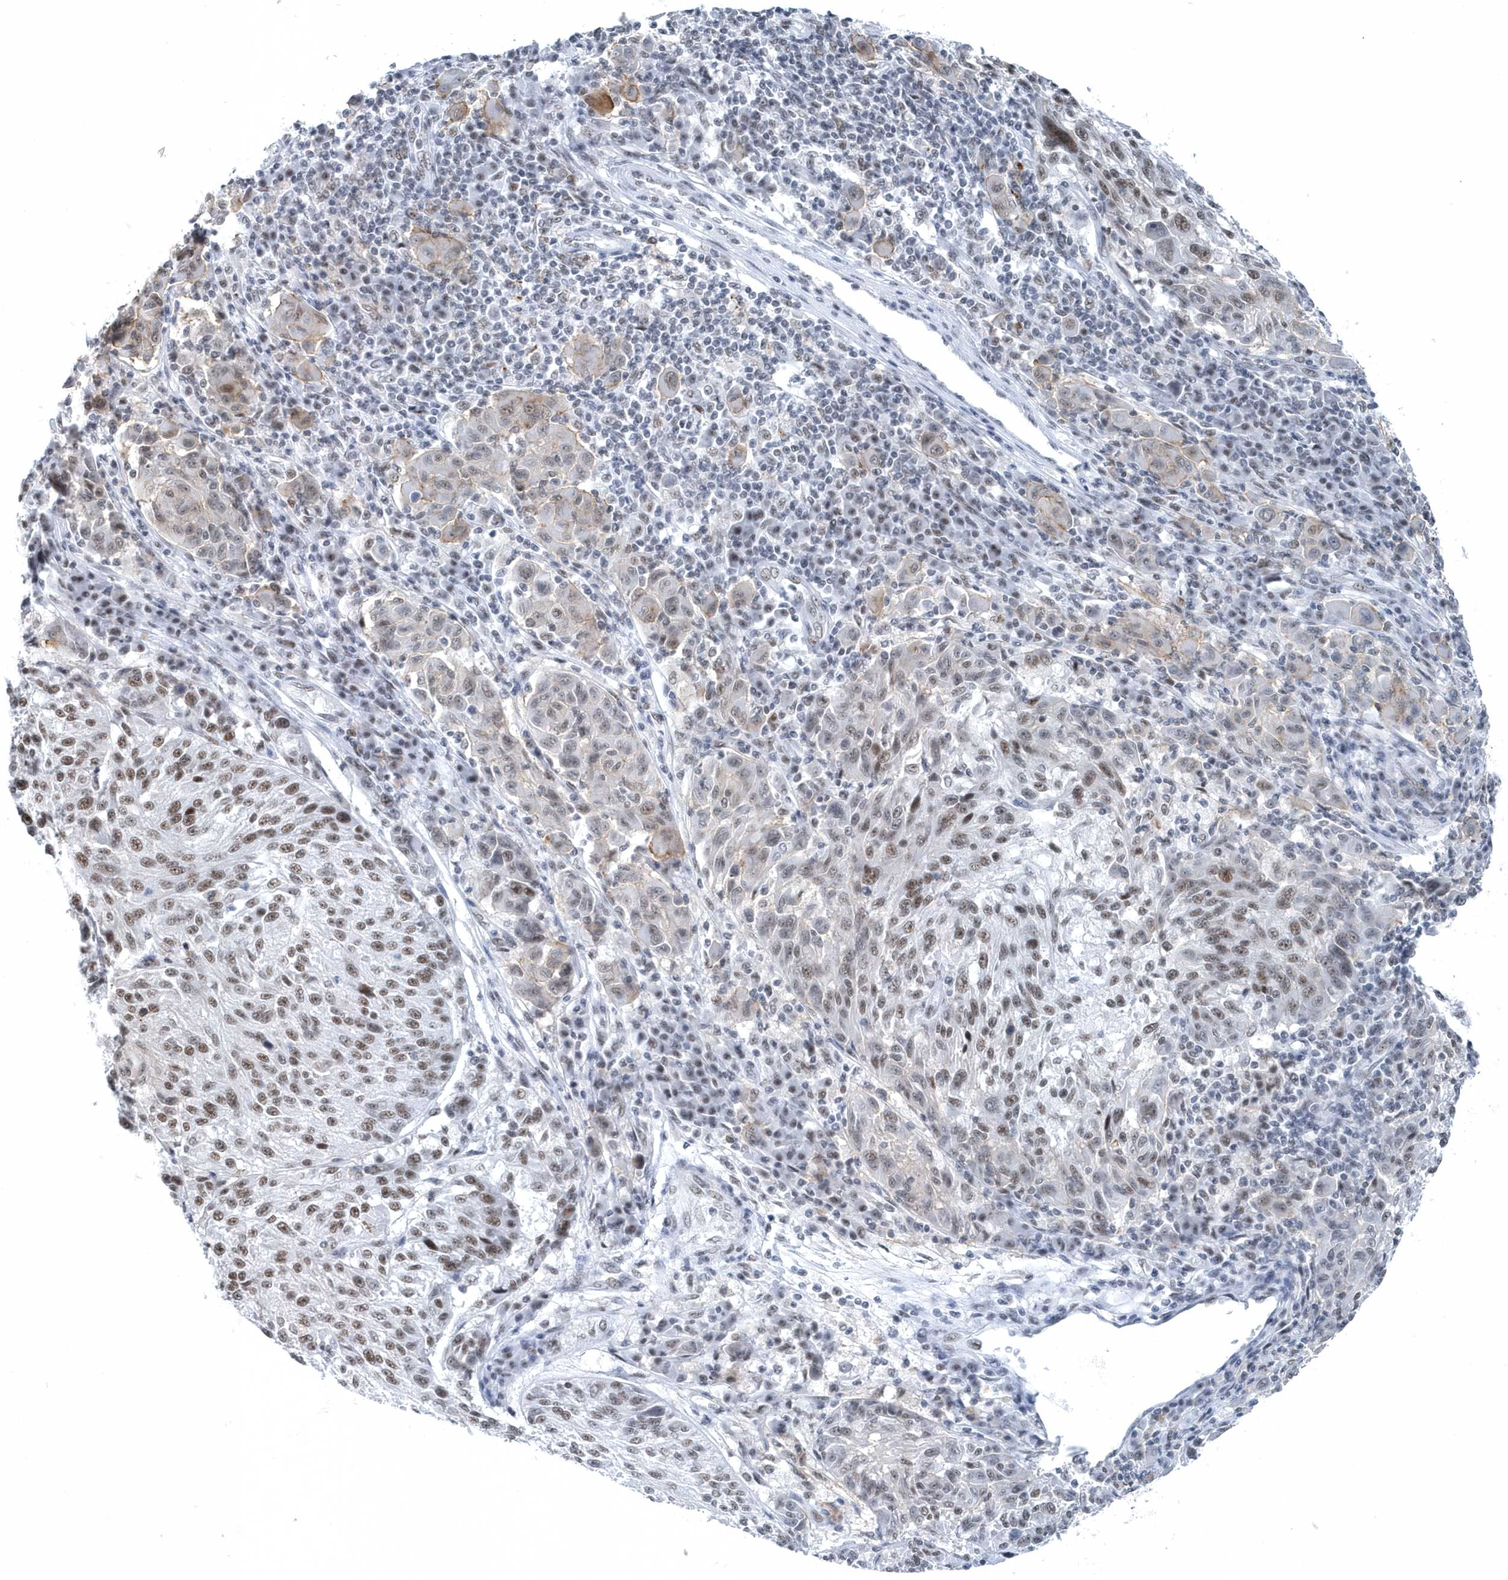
{"staining": {"intensity": "moderate", "quantity": ">75%", "location": "nuclear"}, "tissue": "melanoma", "cell_type": "Tumor cells", "image_type": "cancer", "snomed": [{"axis": "morphology", "description": "Malignant melanoma, NOS"}, {"axis": "topography", "description": "Skin"}], "caption": "A high-resolution image shows immunohistochemistry (IHC) staining of malignant melanoma, which reveals moderate nuclear positivity in about >75% of tumor cells. (DAB (3,3'-diaminobenzidine) IHC with brightfield microscopy, high magnification).", "gene": "FIP1L1", "patient": {"sex": "male", "age": 53}}